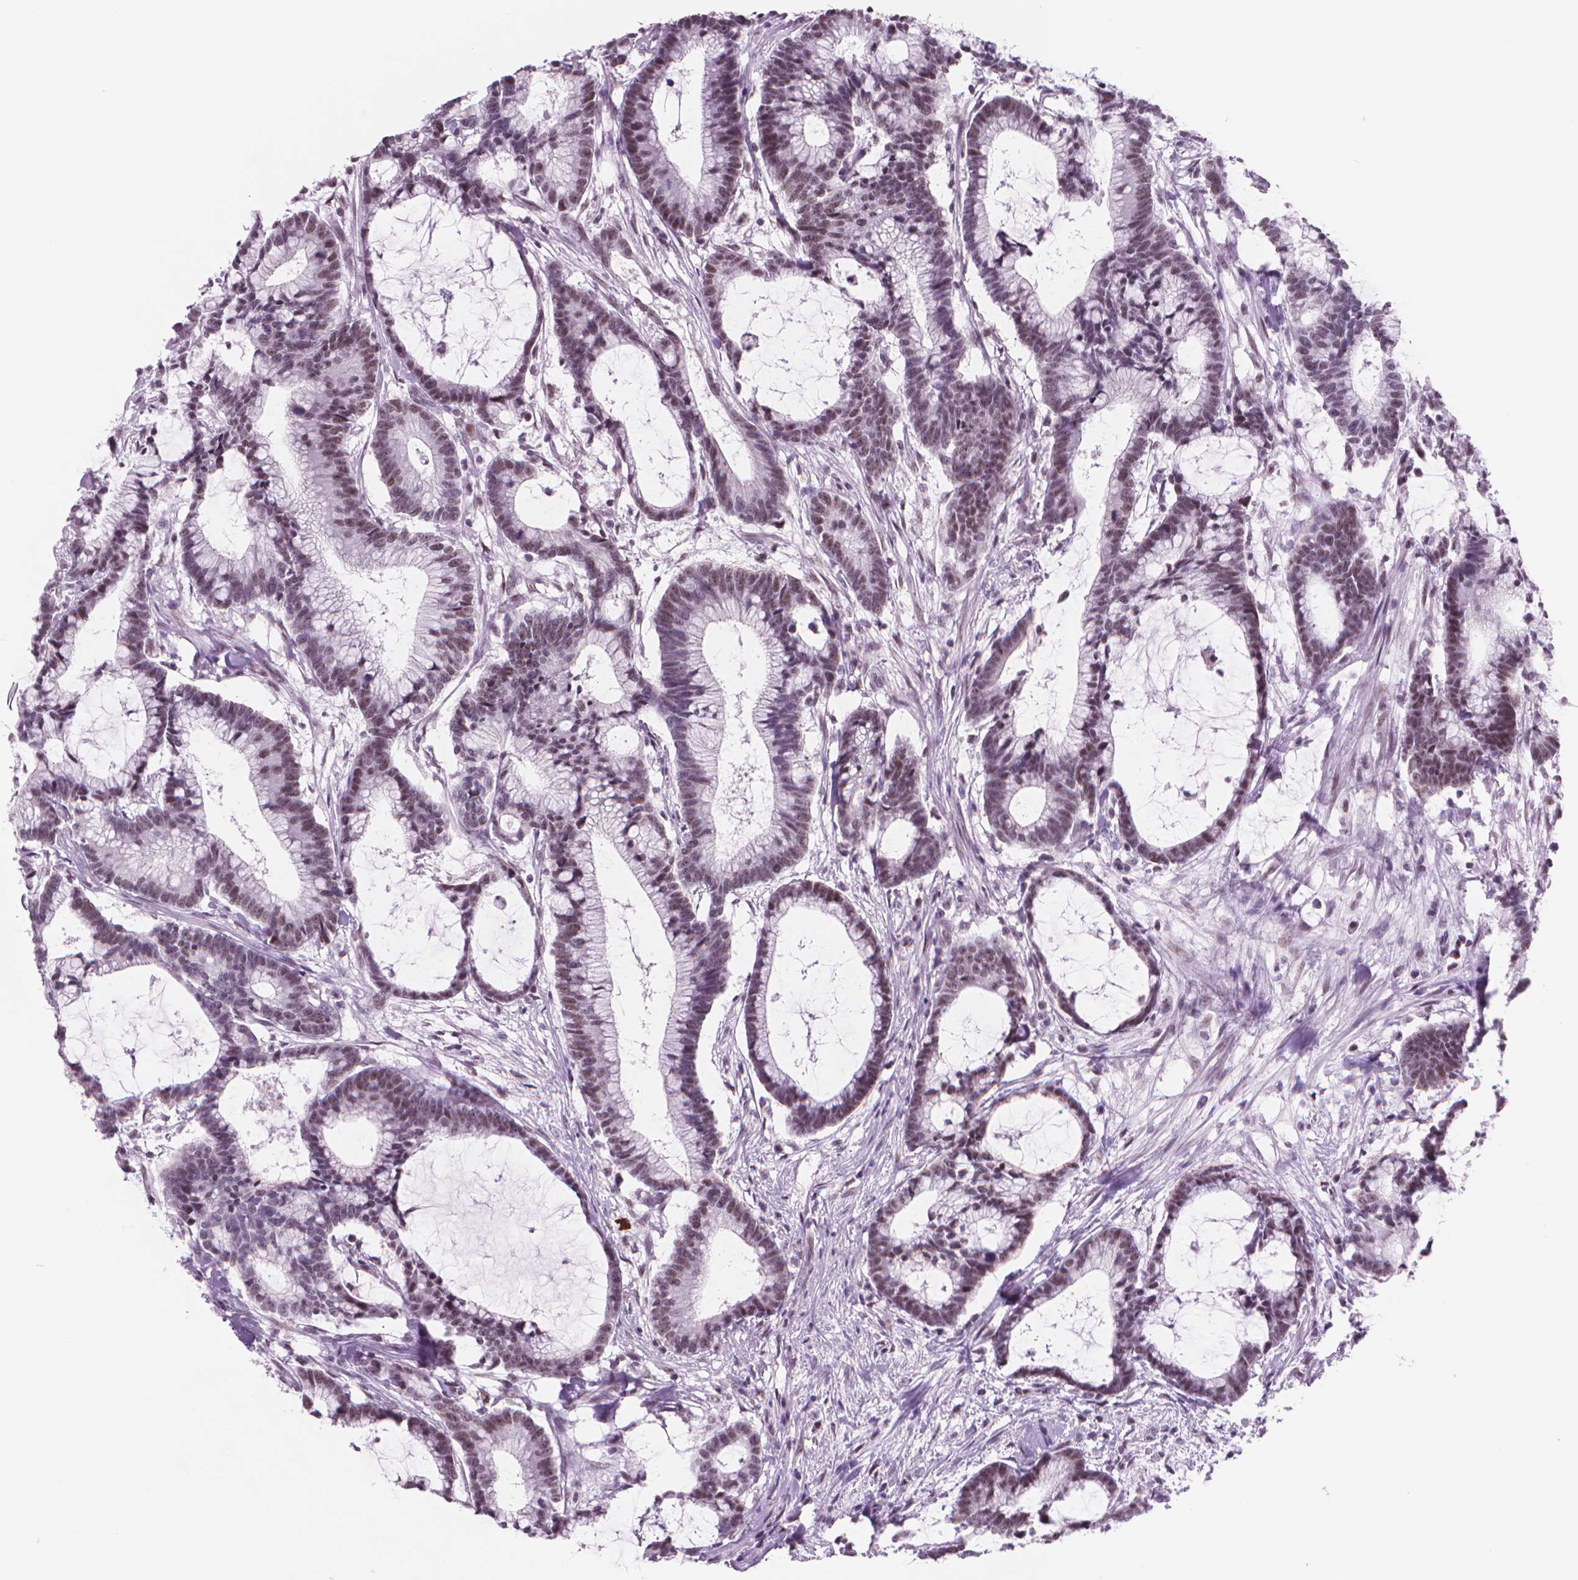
{"staining": {"intensity": "moderate", "quantity": "25%-75%", "location": "nuclear"}, "tissue": "colorectal cancer", "cell_type": "Tumor cells", "image_type": "cancer", "snomed": [{"axis": "morphology", "description": "Adenocarcinoma, NOS"}, {"axis": "topography", "description": "Colon"}], "caption": "IHC image of neoplastic tissue: colorectal cancer stained using immunohistochemistry (IHC) demonstrates medium levels of moderate protein expression localized specifically in the nuclear of tumor cells, appearing as a nuclear brown color.", "gene": "POLR3D", "patient": {"sex": "female", "age": 78}}